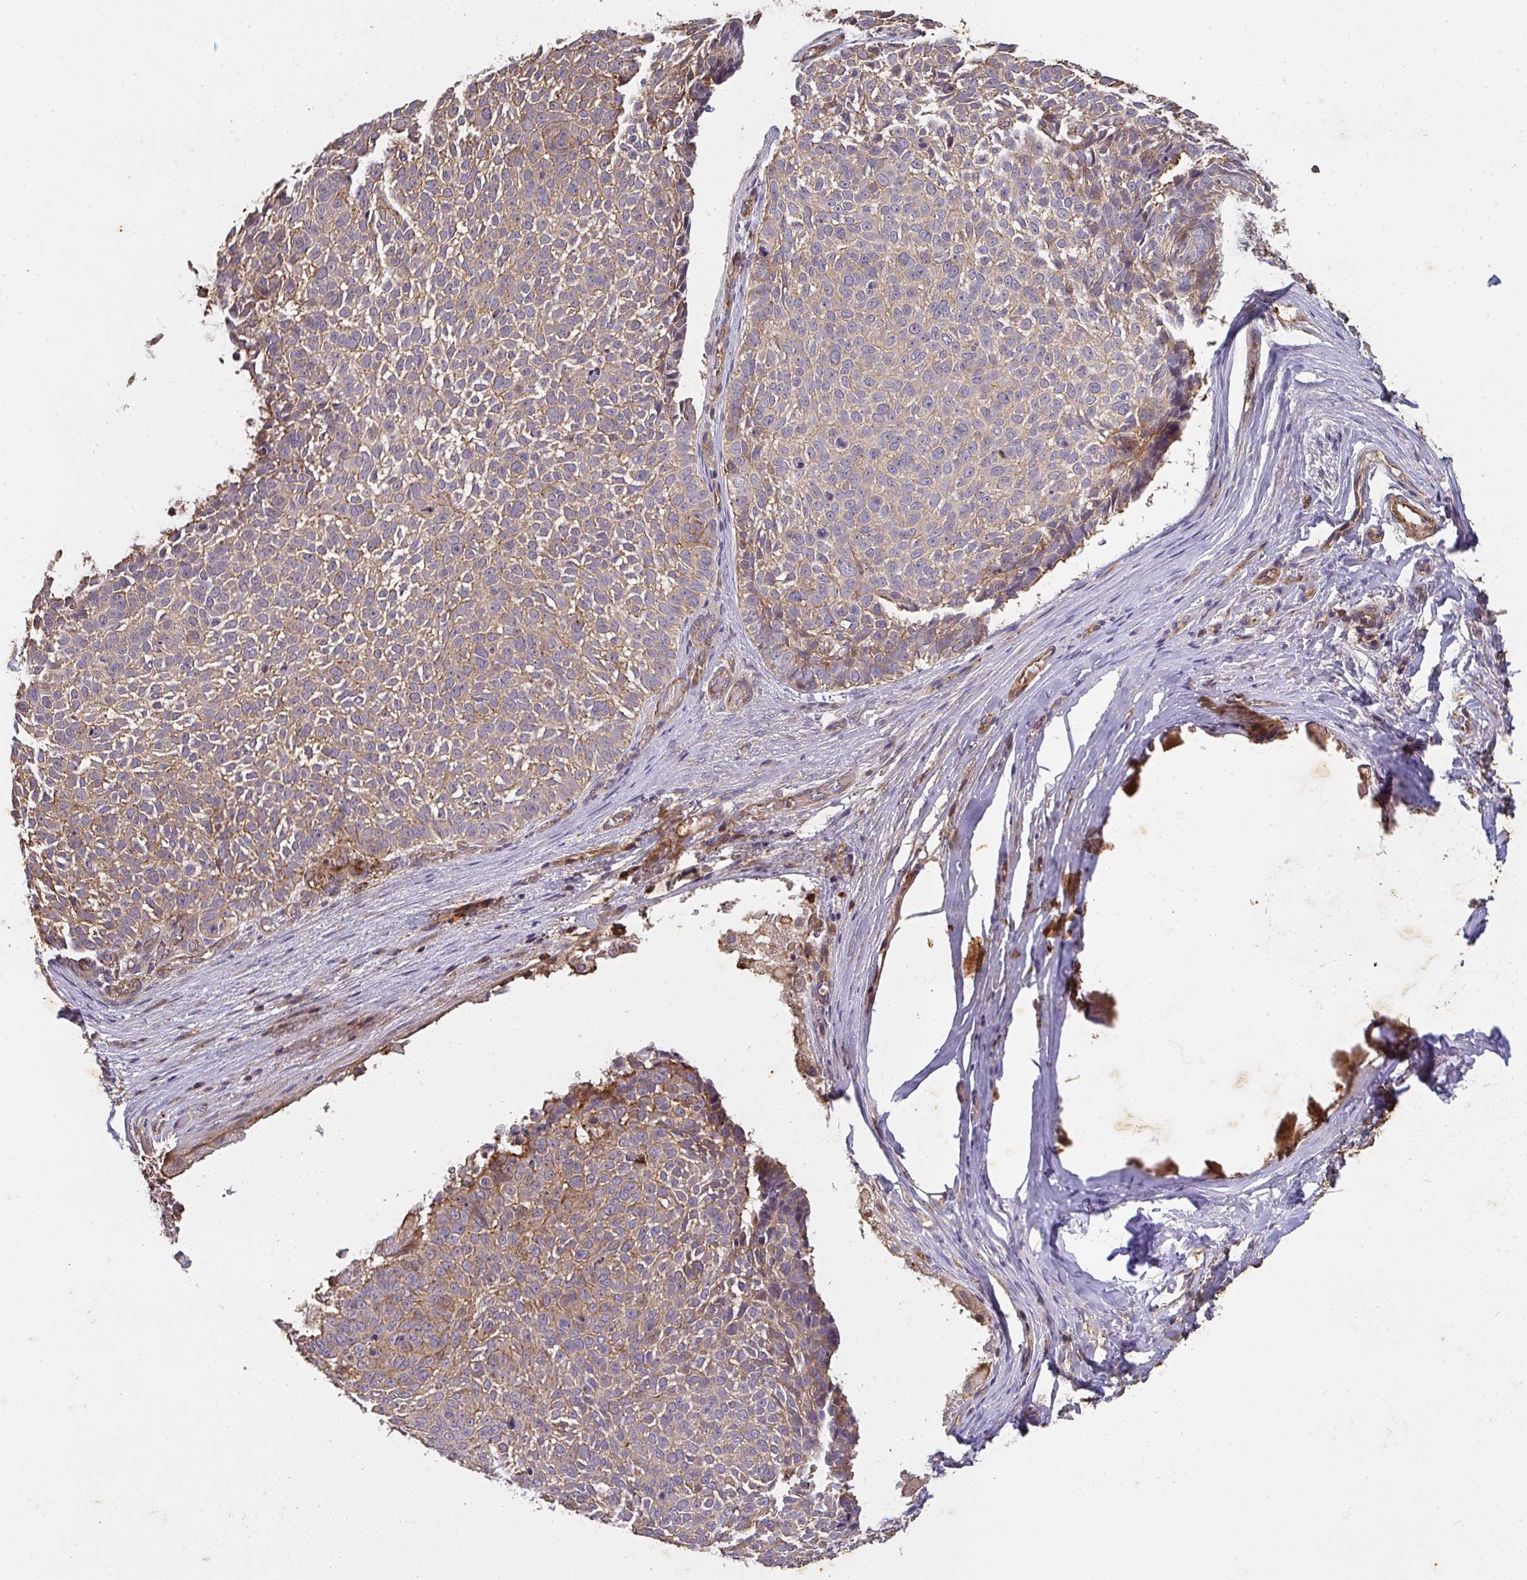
{"staining": {"intensity": "moderate", "quantity": ">75%", "location": "cytoplasmic/membranous"}, "tissue": "skin cancer", "cell_type": "Tumor cells", "image_type": "cancer", "snomed": [{"axis": "morphology", "description": "Basal cell carcinoma"}, {"axis": "topography", "description": "Skin"}, {"axis": "topography", "description": "Skin of face"}, {"axis": "topography", "description": "Skin of nose"}], "caption": "Protein analysis of skin cancer (basal cell carcinoma) tissue demonstrates moderate cytoplasmic/membranous expression in about >75% of tumor cells.", "gene": "TNMD", "patient": {"sex": "female", "age": 86}}